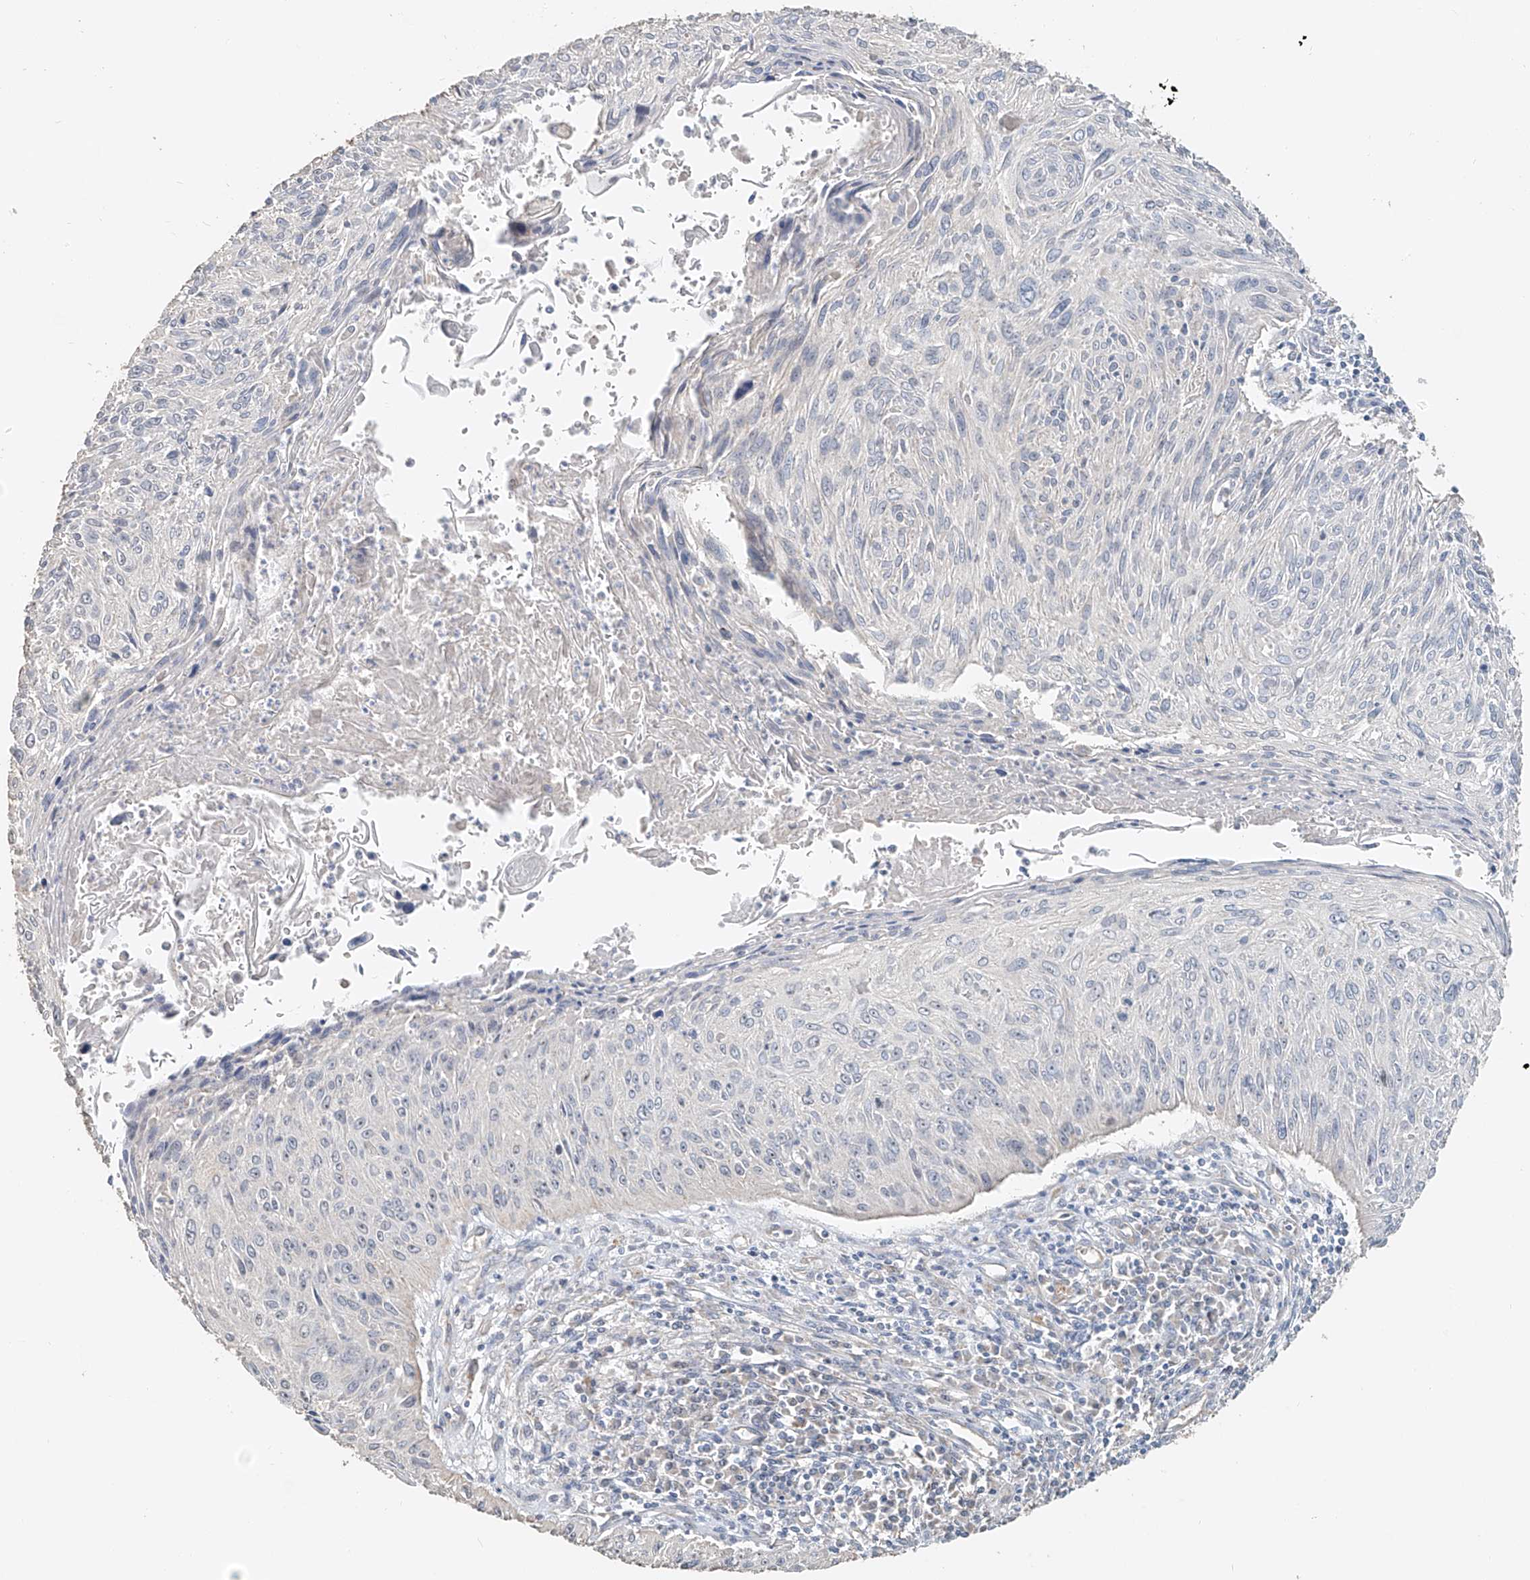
{"staining": {"intensity": "negative", "quantity": "none", "location": "none"}, "tissue": "cervical cancer", "cell_type": "Tumor cells", "image_type": "cancer", "snomed": [{"axis": "morphology", "description": "Squamous cell carcinoma, NOS"}, {"axis": "topography", "description": "Cervix"}], "caption": "DAB immunohistochemical staining of human cervical cancer (squamous cell carcinoma) displays no significant positivity in tumor cells.", "gene": "TRIM47", "patient": {"sex": "female", "age": 51}}